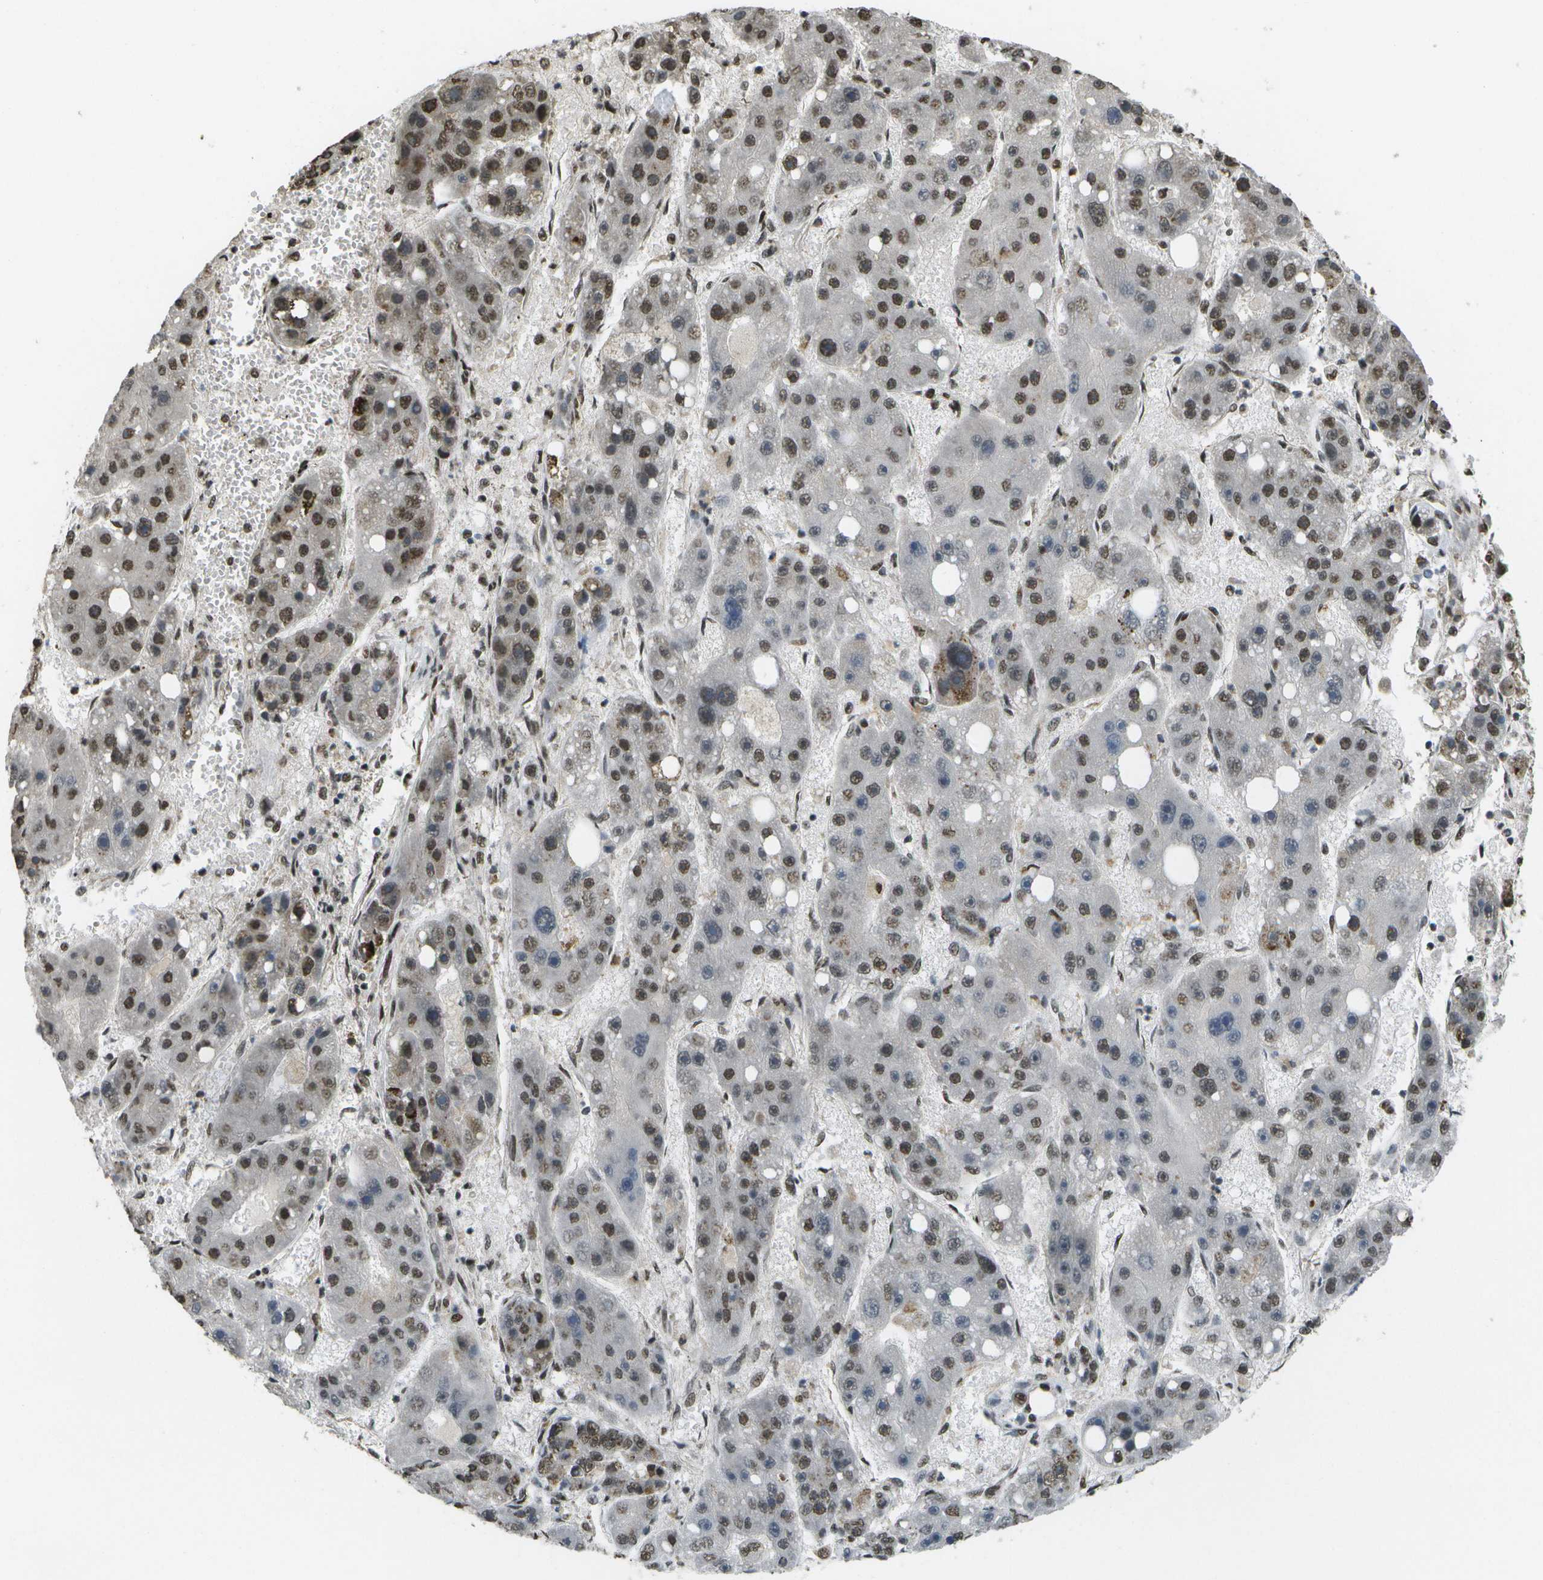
{"staining": {"intensity": "moderate", "quantity": "25%-75%", "location": "nuclear"}, "tissue": "liver cancer", "cell_type": "Tumor cells", "image_type": "cancer", "snomed": [{"axis": "morphology", "description": "Carcinoma, Hepatocellular, NOS"}, {"axis": "topography", "description": "Liver"}], "caption": "High-magnification brightfield microscopy of hepatocellular carcinoma (liver) stained with DAB (3,3'-diaminobenzidine) (brown) and counterstained with hematoxylin (blue). tumor cells exhibit moderate nuclear staining is seen in about25%-75% of cells.", "gene": "SPEN", "patient": {"sex": "female", "age": 61}}